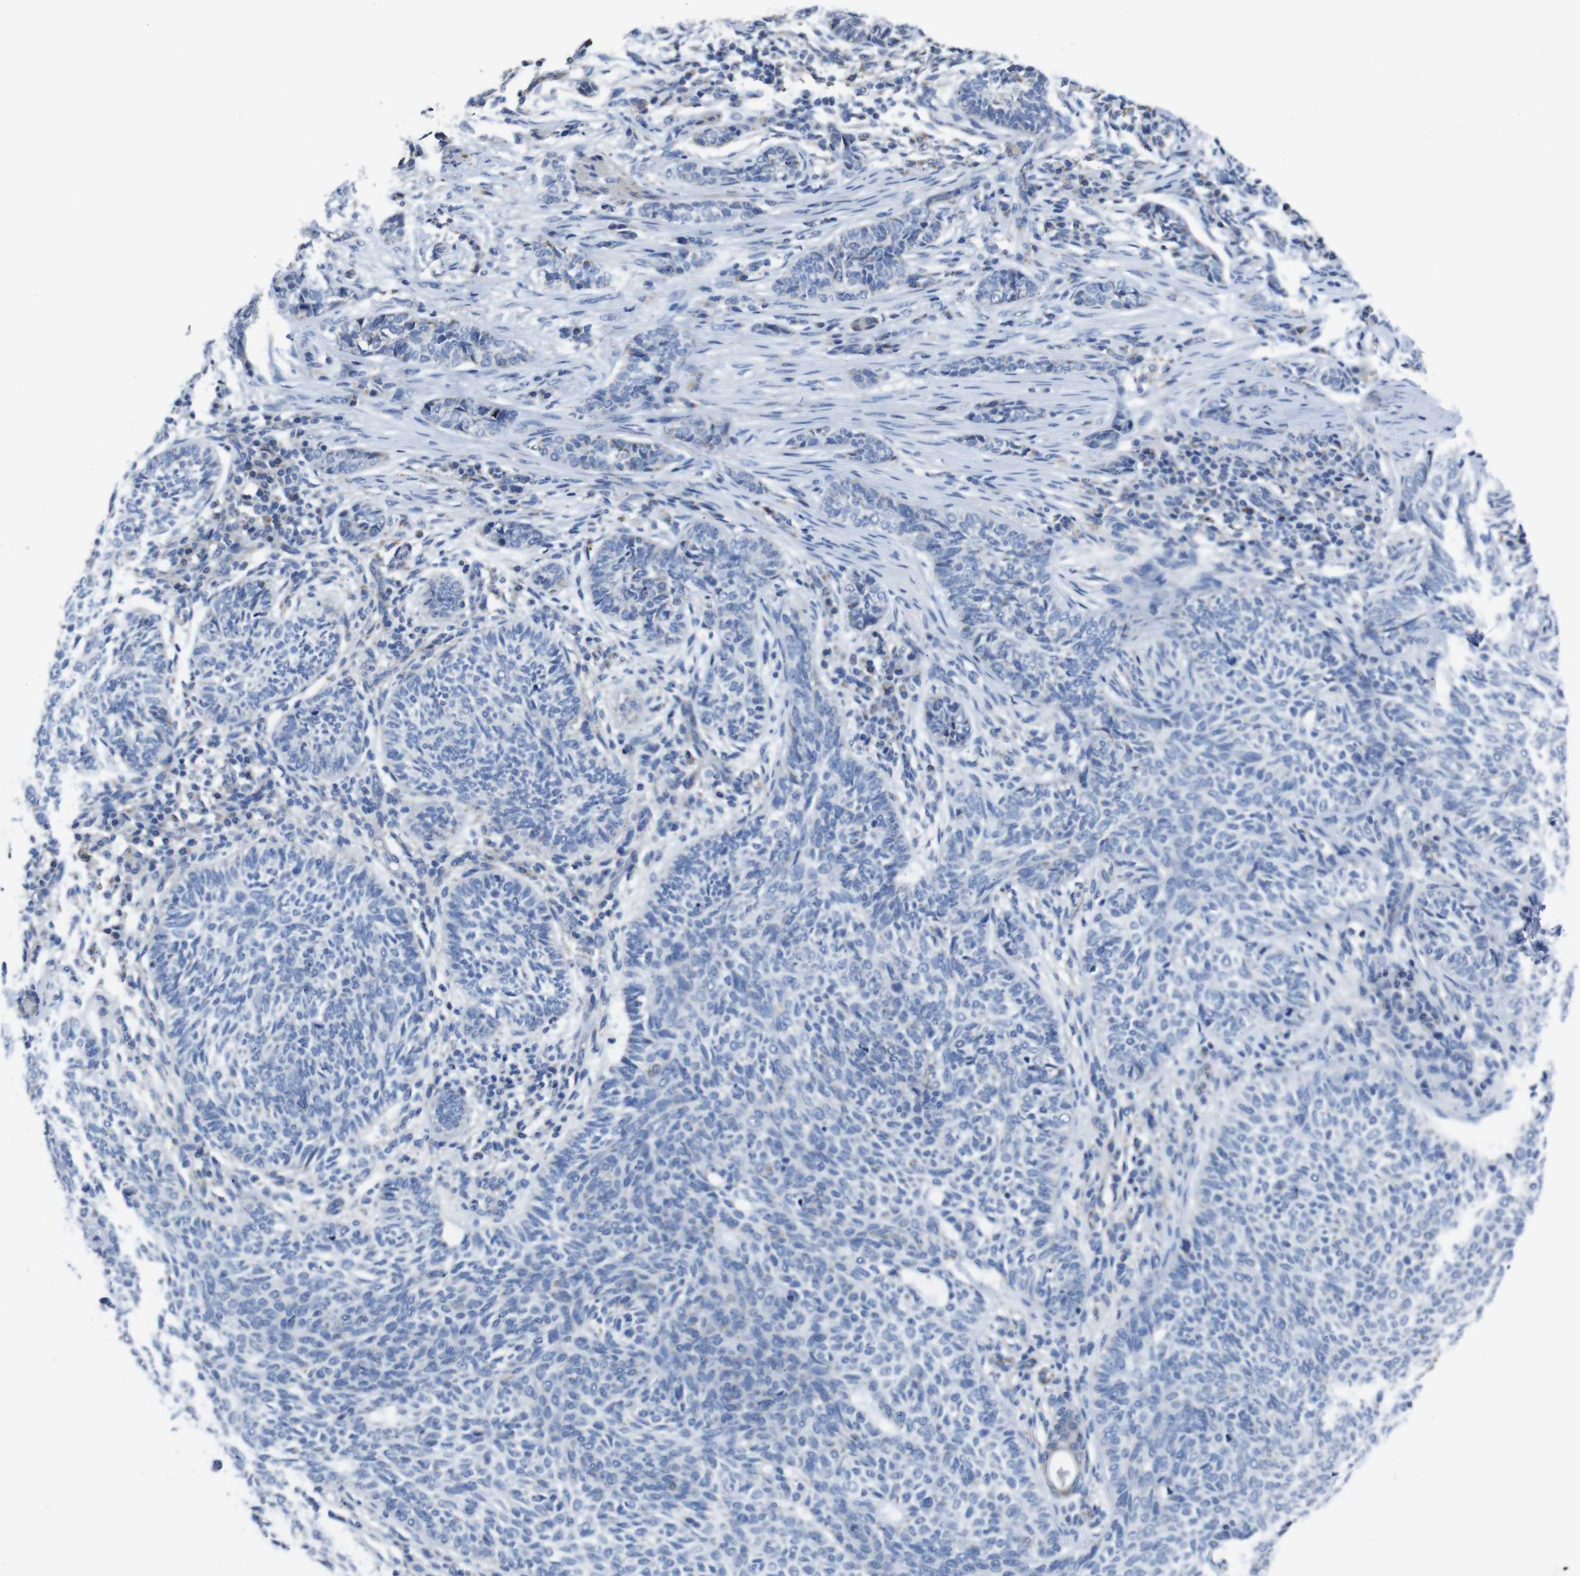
{"staining": {"intensity": "negative", "quantity": "none", "location": "none"}, "tissue": "skin cancer", "cell_type": "Tumor cells", "image_type": "cancer", "snomed": [{"axis": "morphology", "description": "Basal cell carcinoma"}, {"axis": "topography", "description": "Skin"}], "caption": "Image shows no protein staining in tumor cells of skin cancer tissue.", "gene": "MAOA", "patient": {"sex": "male", "age": 87}}